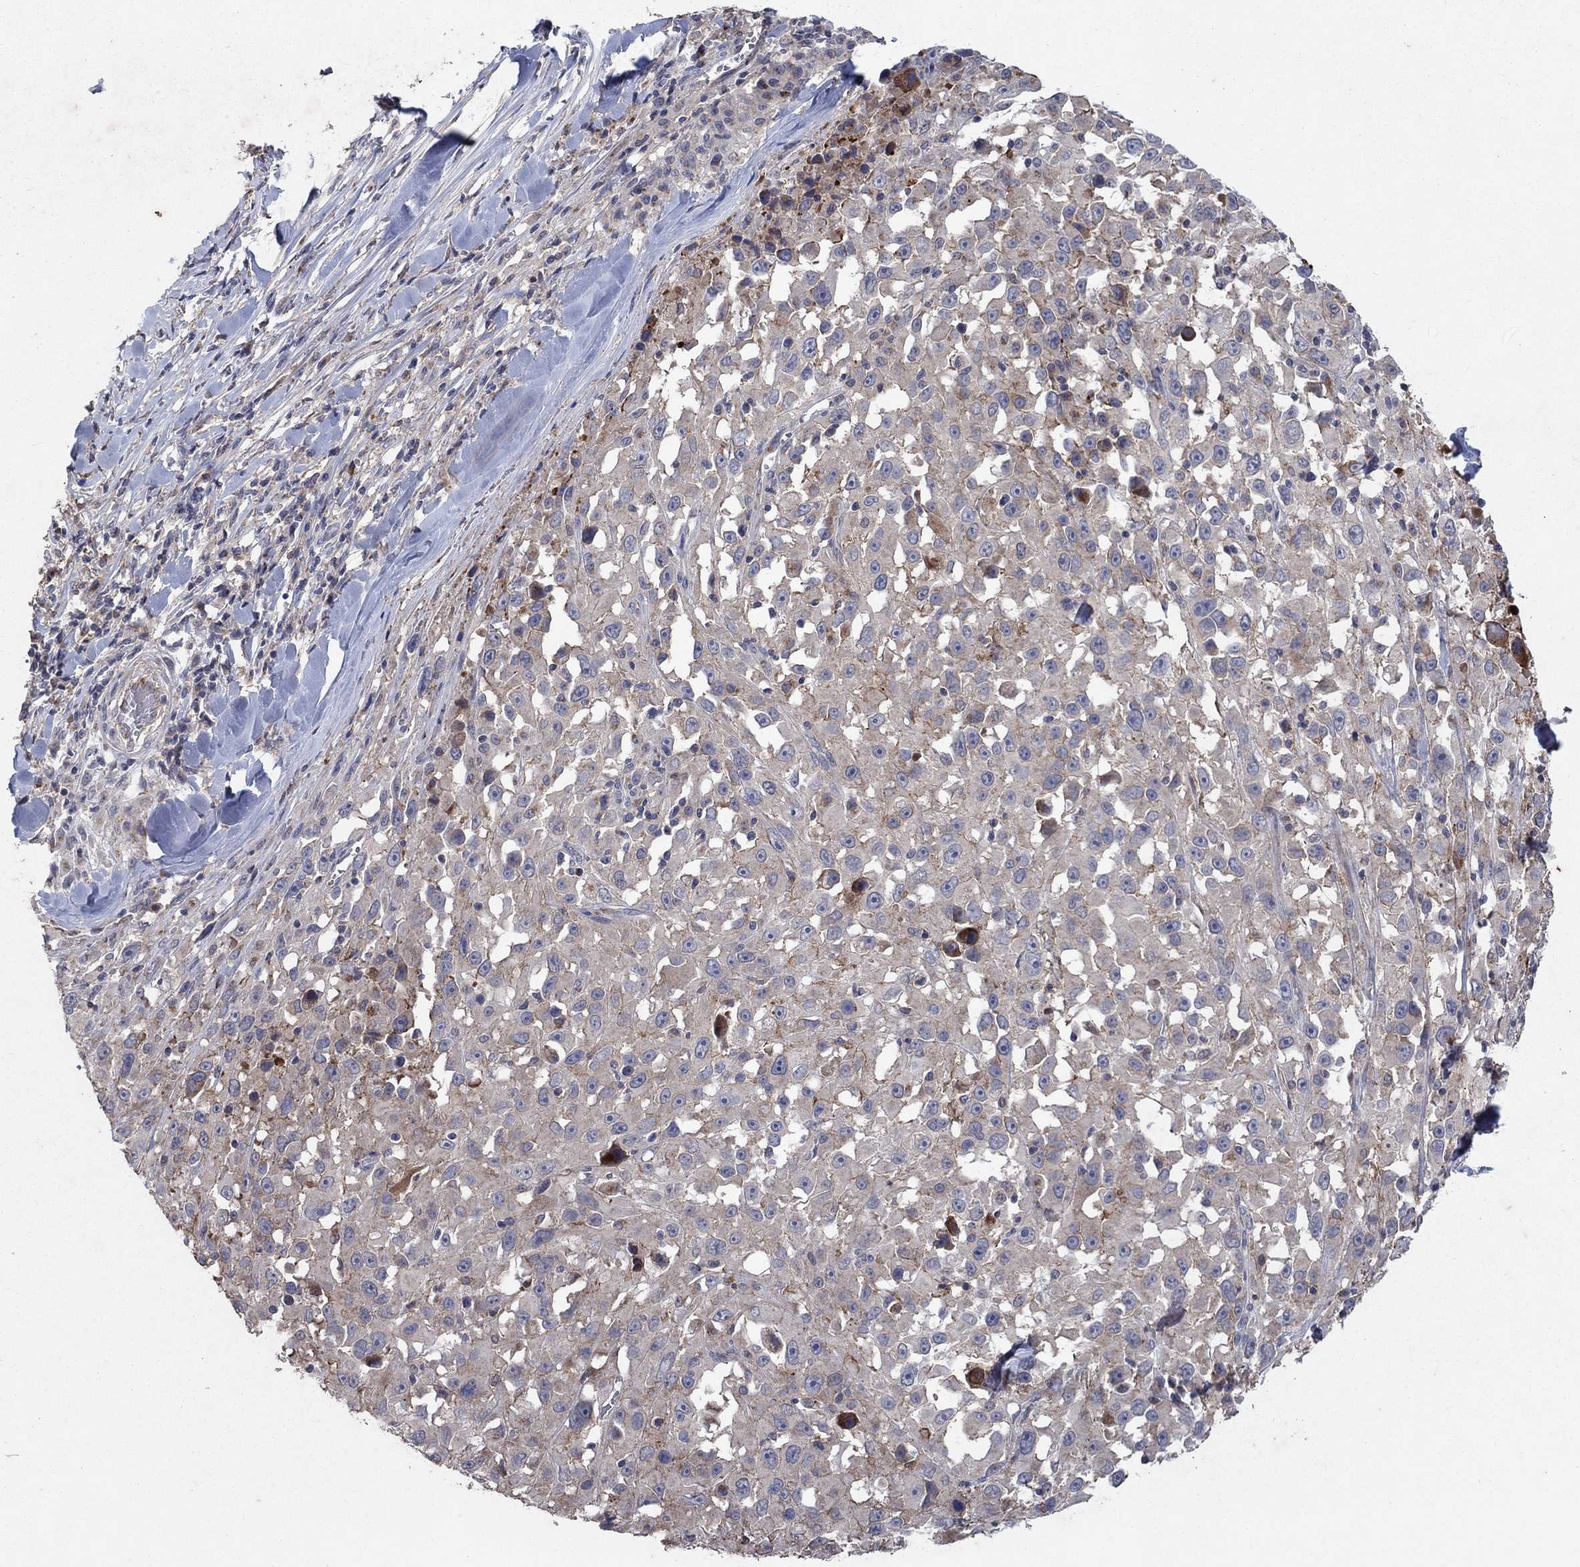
{"staining": {"intensity": "moderate", "quantity": "<25%", "location": "cytoplasmic/membranous"}, "tissue": "melanoma", "cell_type": "Tumor cells", "image_type": "cancer", "snomed": [{"axis": "morphology", "description": "Malignant melanoma, Metastatic site"}, {"axis": "topography", "description": "Lymph node"}], "caption": "Immunohistochemistry (IHC) (DAB) staining of malignant melanoma (metastatic site) displays moderate cytoplasmic/membranous protein staining in approximately <25% of tumor cells.", "gene": "FRG1", "patient": {"sex": "male", "age": 50}}